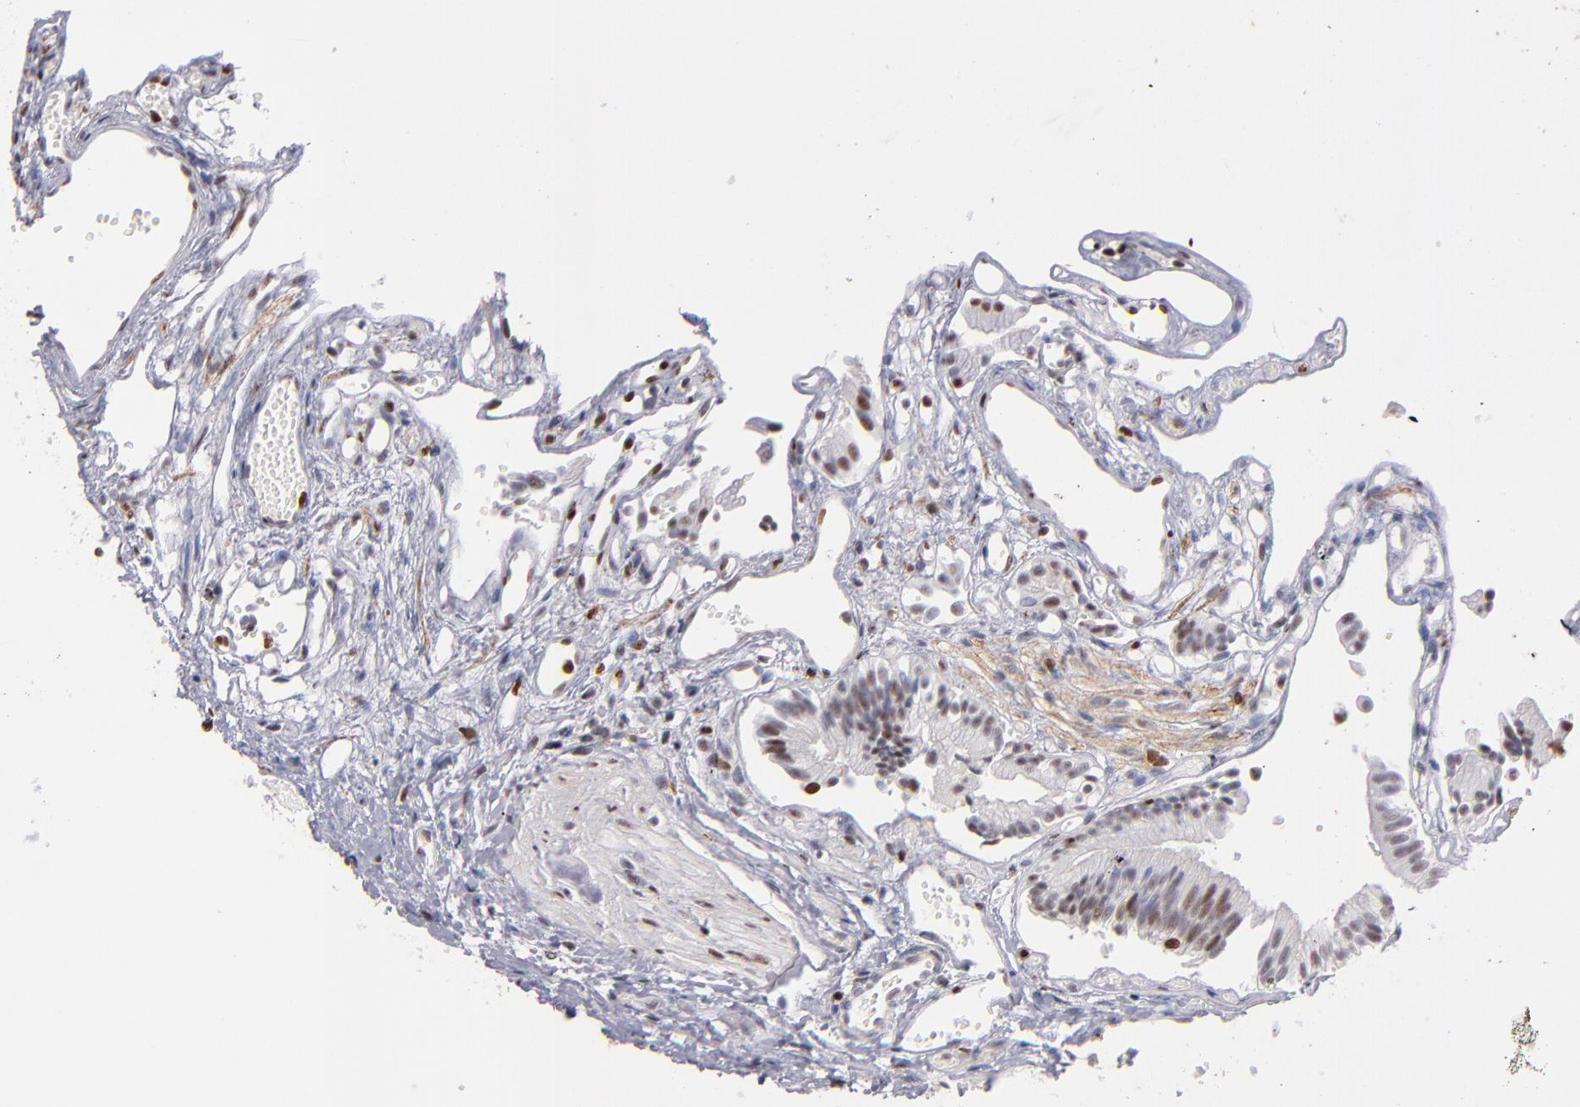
{"staining": {"intensity": "moderate", "quantity": "25%-75%", "location": "nuclear"}, "tissue": "gallbladder", "cell_type": "Glandular cells", "image_type": "normal", "snomed": [{"axis": "morphology", "description": "Normal tissue, NOS"}, {"axis": "topography", "description": "Gallbladder"}], "caption": "IHC (DAB) staining of unremarkable human gallbladder shows moderate nuclear protein expression in about 25%-75% of glandular cells.", "gene": "POLA1", "patient": {"sex": "male", "age": 65}}